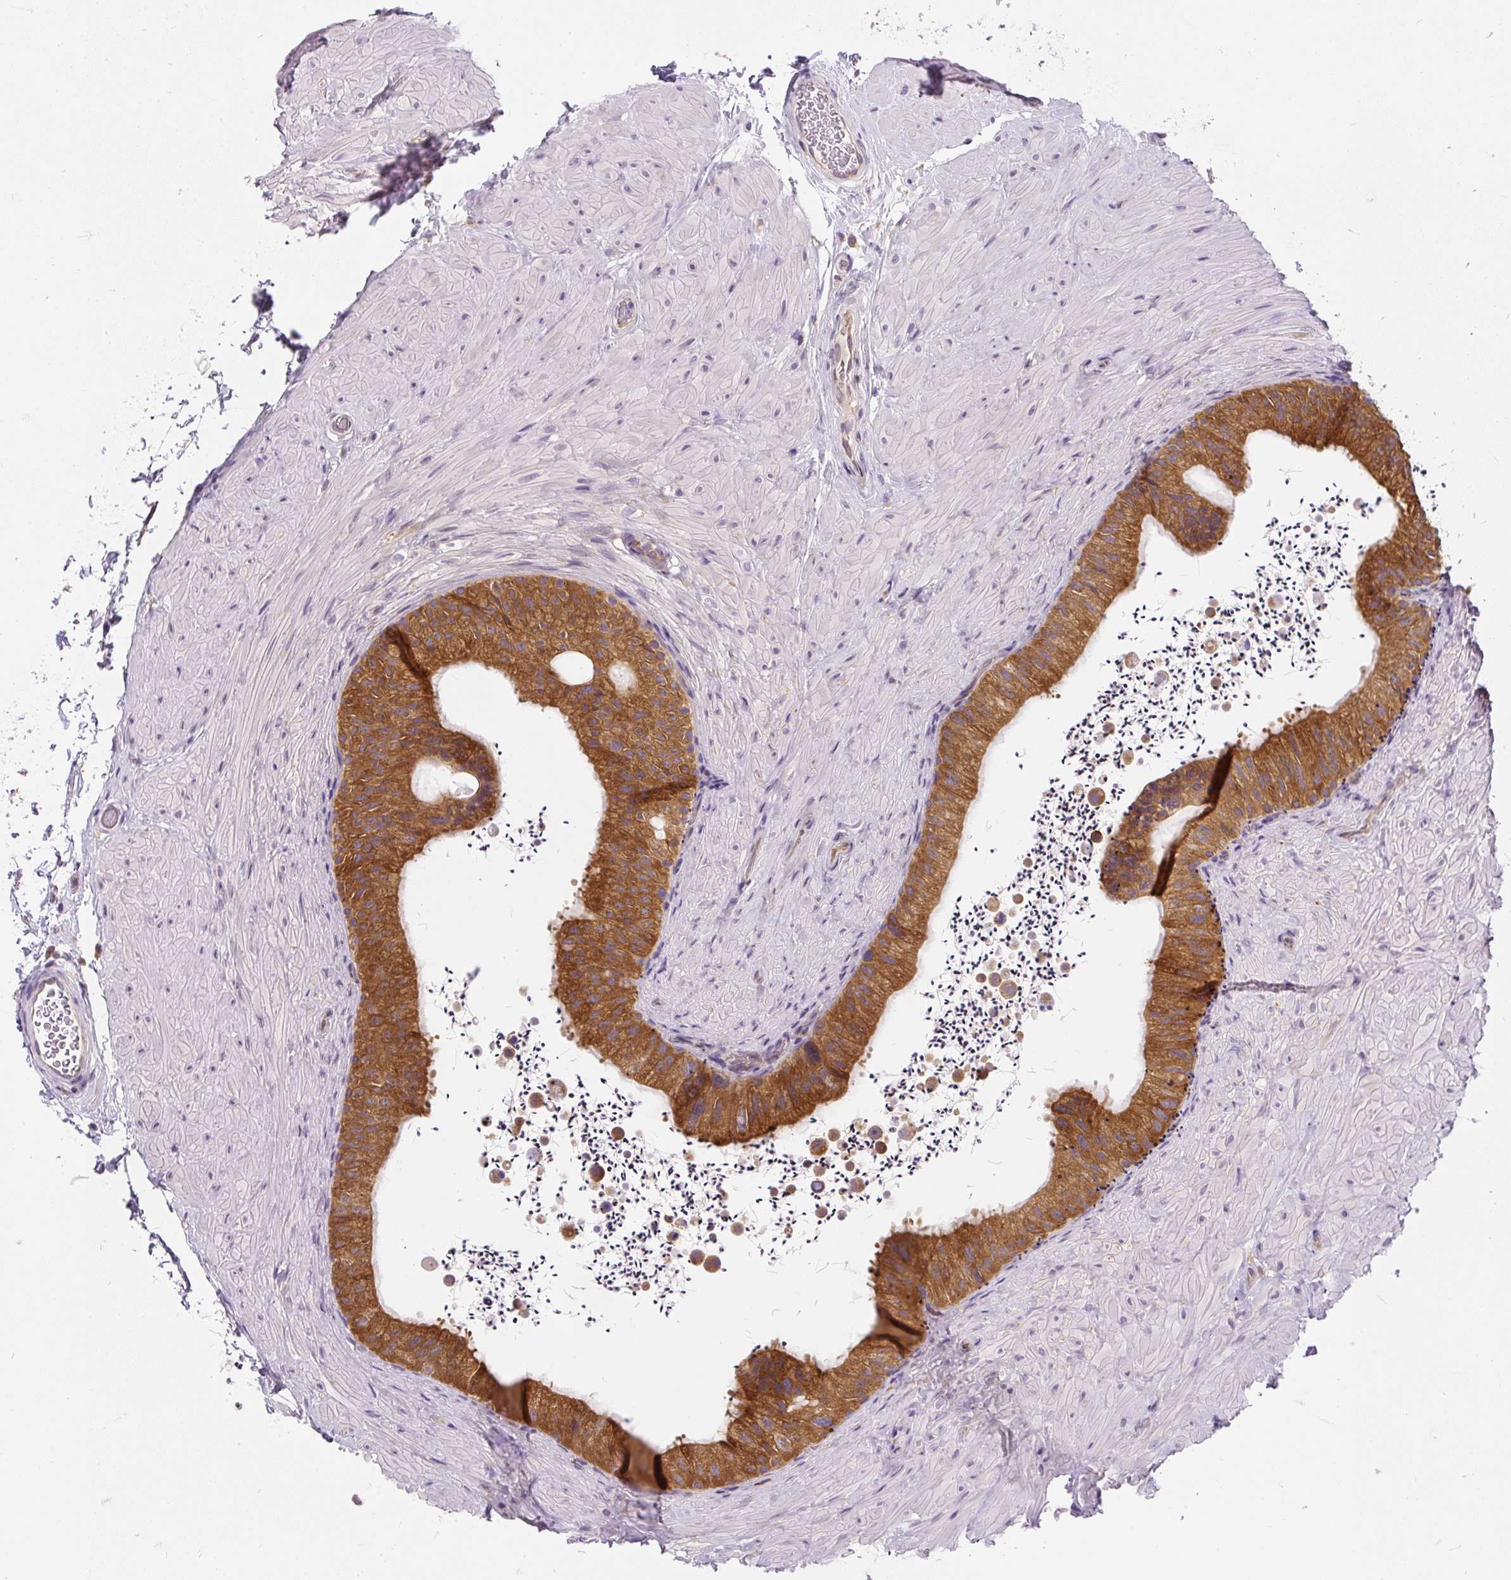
{"staining": {"intensity": "strong", "quantity": ">75%", "location": "cytoplasmic/membranous"}, "tissue": "epididymis", "cell_type": "Glandular cells", "image_type": "normal", "snomed": [{"axis": "morphology", "description": "Normal tissue, NOS"}, {"axis": "topography", "description": "Epididymis"}, {"axis": "topography", "description": "Peripheral nerve tissue"}], "caption": "The histopathology image exhibits immunohistochemical staining of benign epididymis. There is strong cytoplasmic/membranous positivity is appreciated in approximately >75% of glandular cells.", "gene": "CYP20A1", "patient": {"sex": "male", "age": 32}}